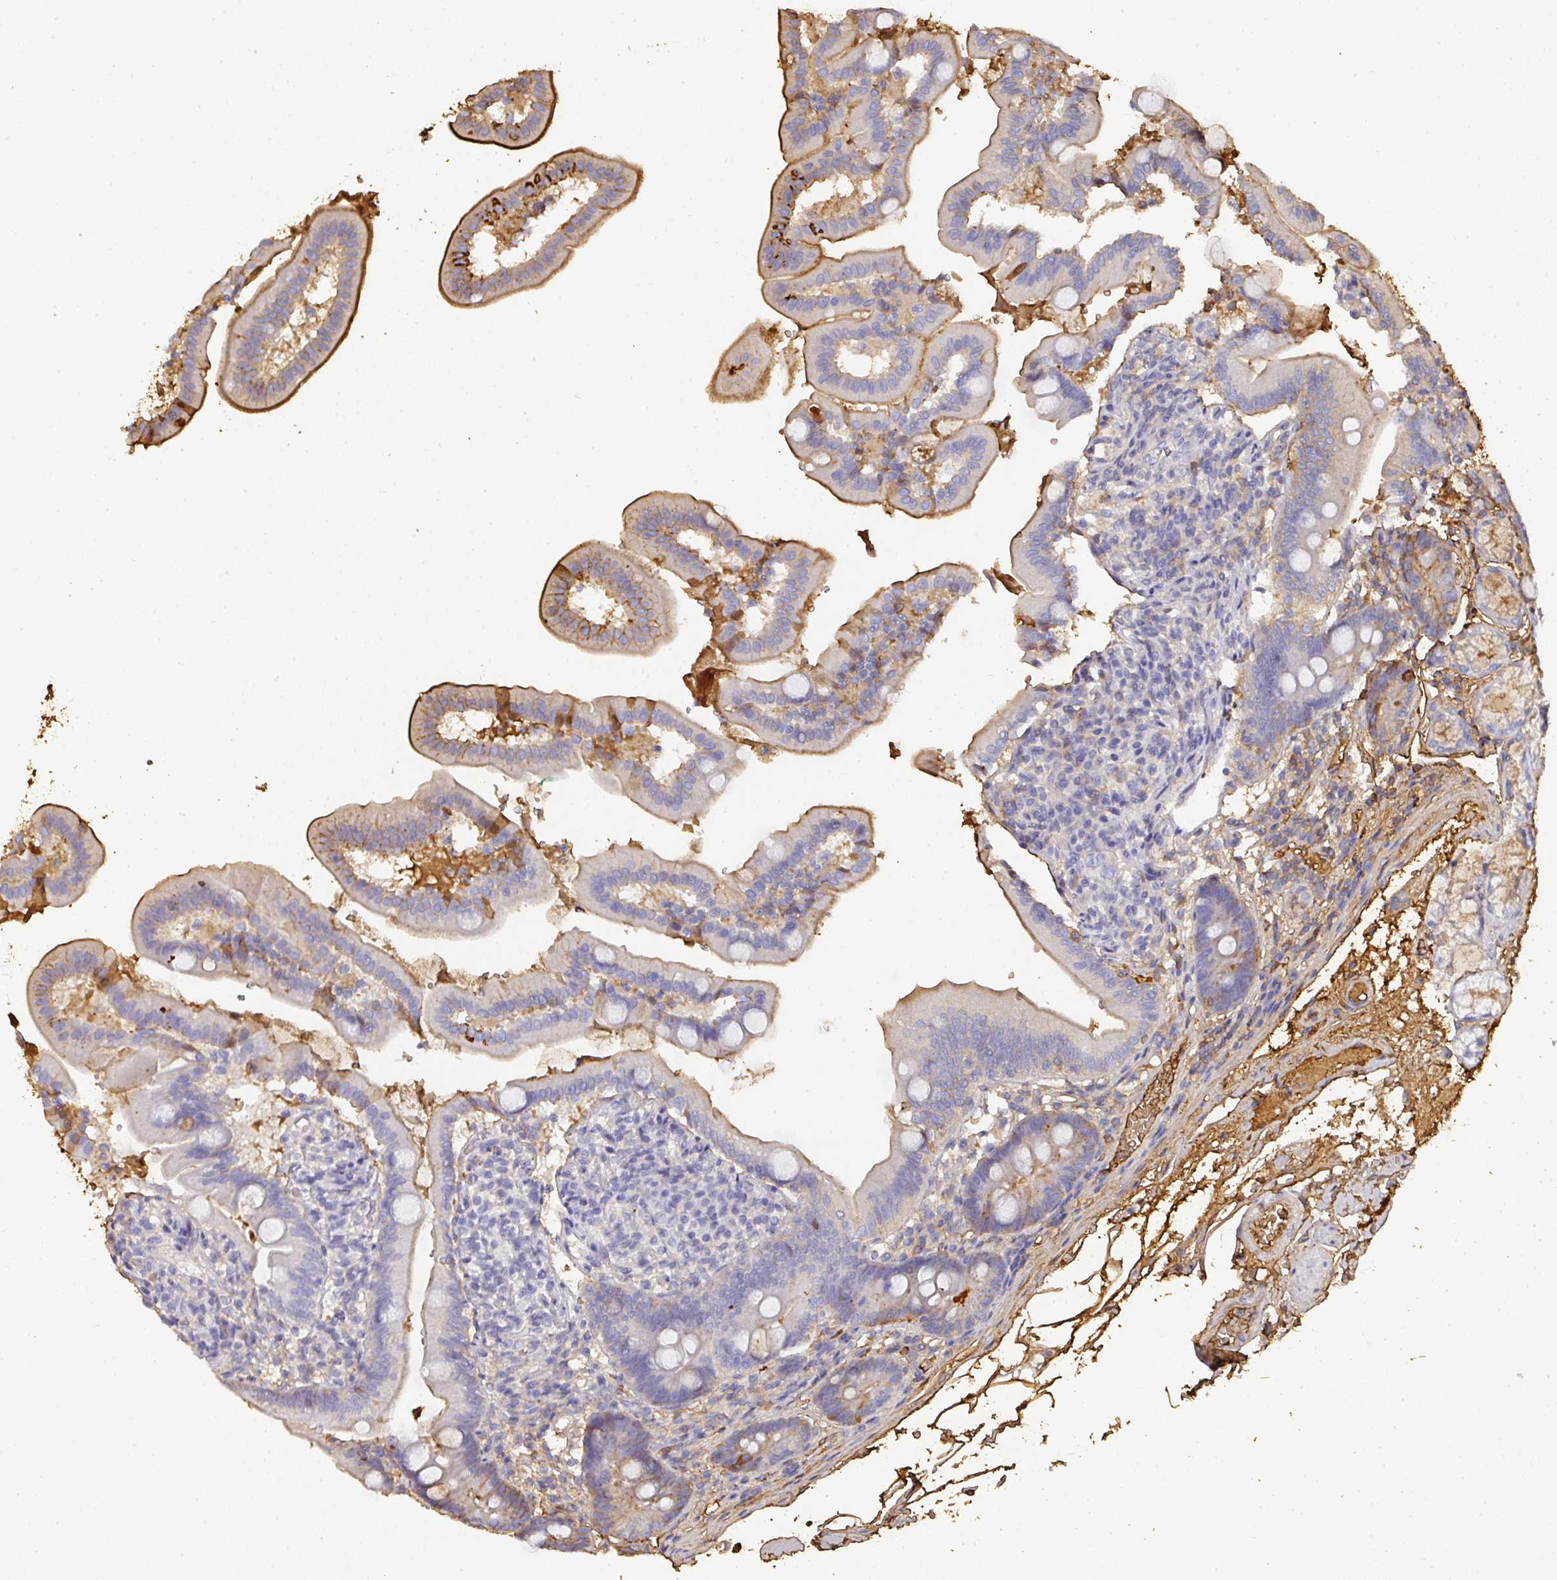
{"staining": {"intensity": "moderate", "quantity": "25%-75%", "location": "cytoplasmic/membranous"}, "tissue": "duodenum", "cell_type": "Glandular cells", "image_type": "normal", "snomed": [{"axis": "morphology", "description": "Normal tissue, NOS"}, {"axis": "topography", "description": "Duodenum"}], "caption": "Immunohistochemical staining of normal duodenum reveals medium levels of moderate cytoplasmic/membranous positivity in about 25%-75% of glandular cells.", "gene": "ALB", "patient": {"sex": "female", "age": 67}}